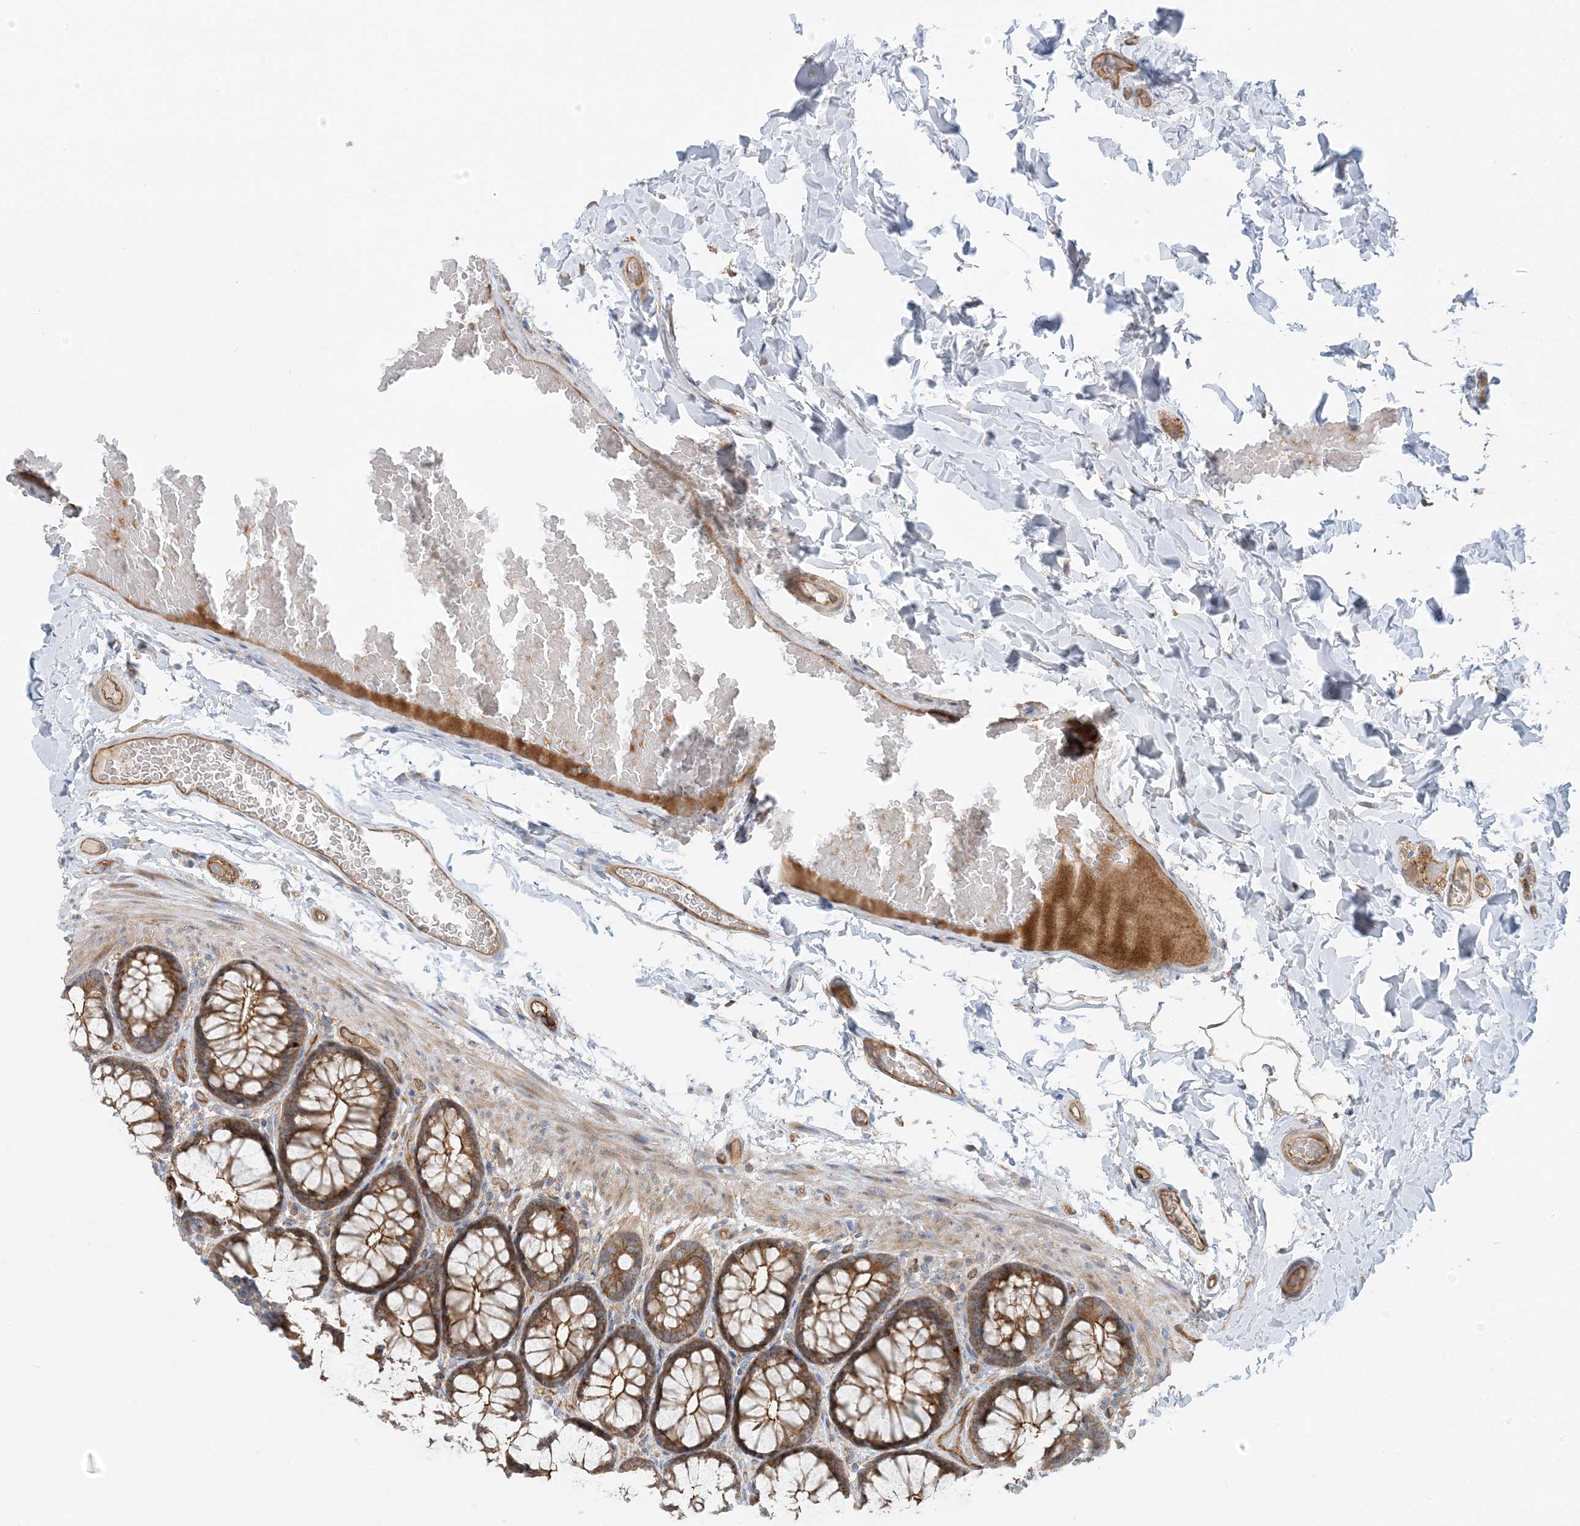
{"staining": {"intensity": "moderate", "quantity": ">75%", "location": "cytoplasmic/membranous"}, "tissue": "colon", "cell_type": "Endothelial cells", "image_type": "normal", "snomed": [{"axis": "morphology", "description": "Normal tissue, NOS"}, {"axis": "topography", "description": "Colon"}], "caption": "A histopathology image of colon stained for a protein exhibits moderate cytoplasmic/membranous brown staining in endothelial cells.", "gene": "MYL5", "patient": {"sex": "male", "age": 47}}